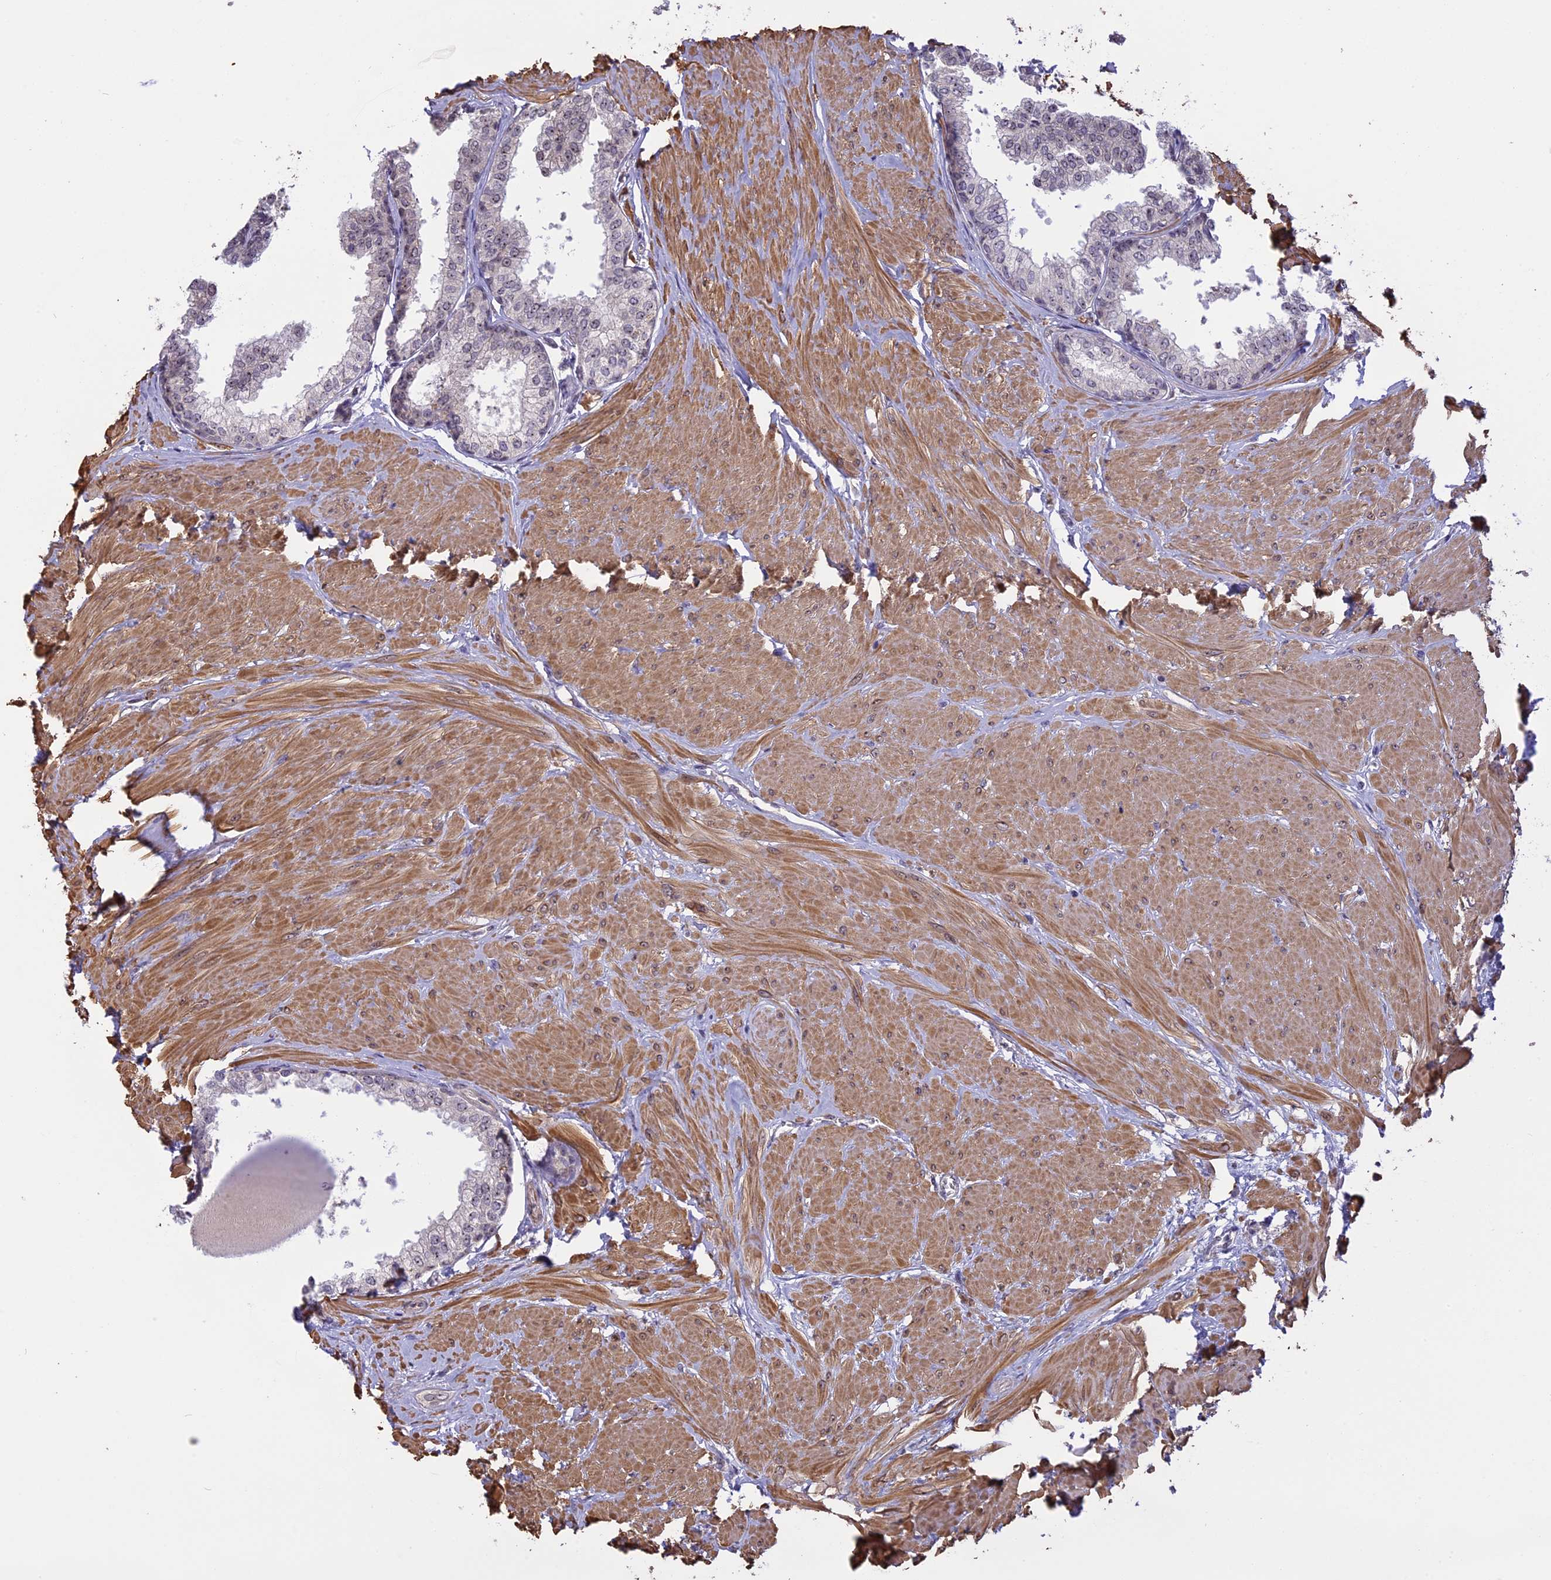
{"staining": {"intensity": "negative", "quantity": "none", "location": "none"}, "tissue": "prostate", "cell_type": "Glandular cells", "image_type": "normal", "snomed": [{"axis": "morphology", "description": "Normal tissue, NOS"}, {"axis": "topography", "description": "Prostate"}], "caption": "Immunohistochemistry (IHC) of unremarkable human prostate demonstrates no positivity in glandular cells. (DAB IHC, high magnification).", "gene": "MGA", "patient": {"sex": "male", "age": 48}}